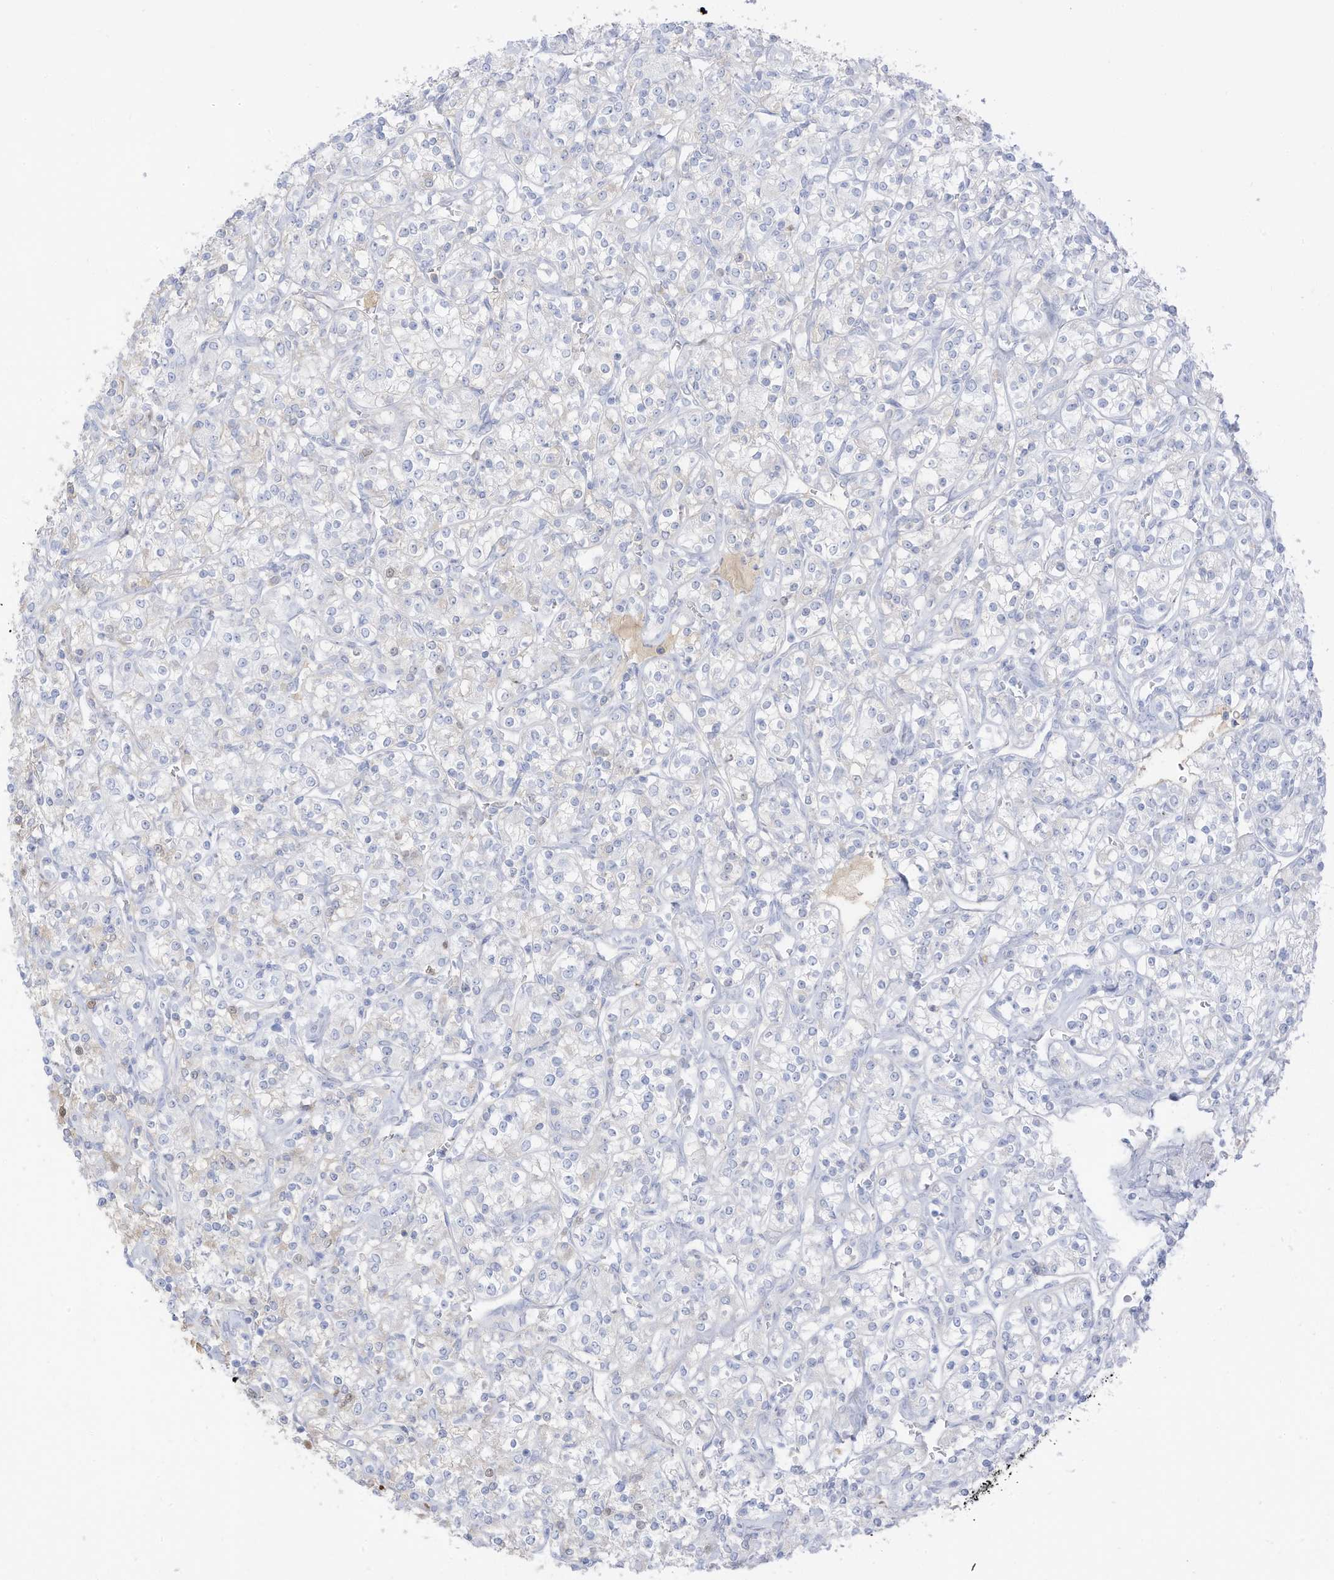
{"staining": {"intensity": "weak", "quantity": "<25%", "location": "cytoplasmic/membranous,nuclear"}, "tissue": "renal cancer", "cell_type": "Tumor cells", "image_type": "cancer", "snomed": [{"axis": "morphology", "description": "Adenocarcinoma, NOS"}, {"axis": "topography", "description": "Kidney"}], "caption": "This is an immunohistochemistry (IHC) image of human renal adenocarcinoma. There is no staining in tumor cells.", "gene": "HSD17B13", "patient": {"sex": "male", "age": 77}}